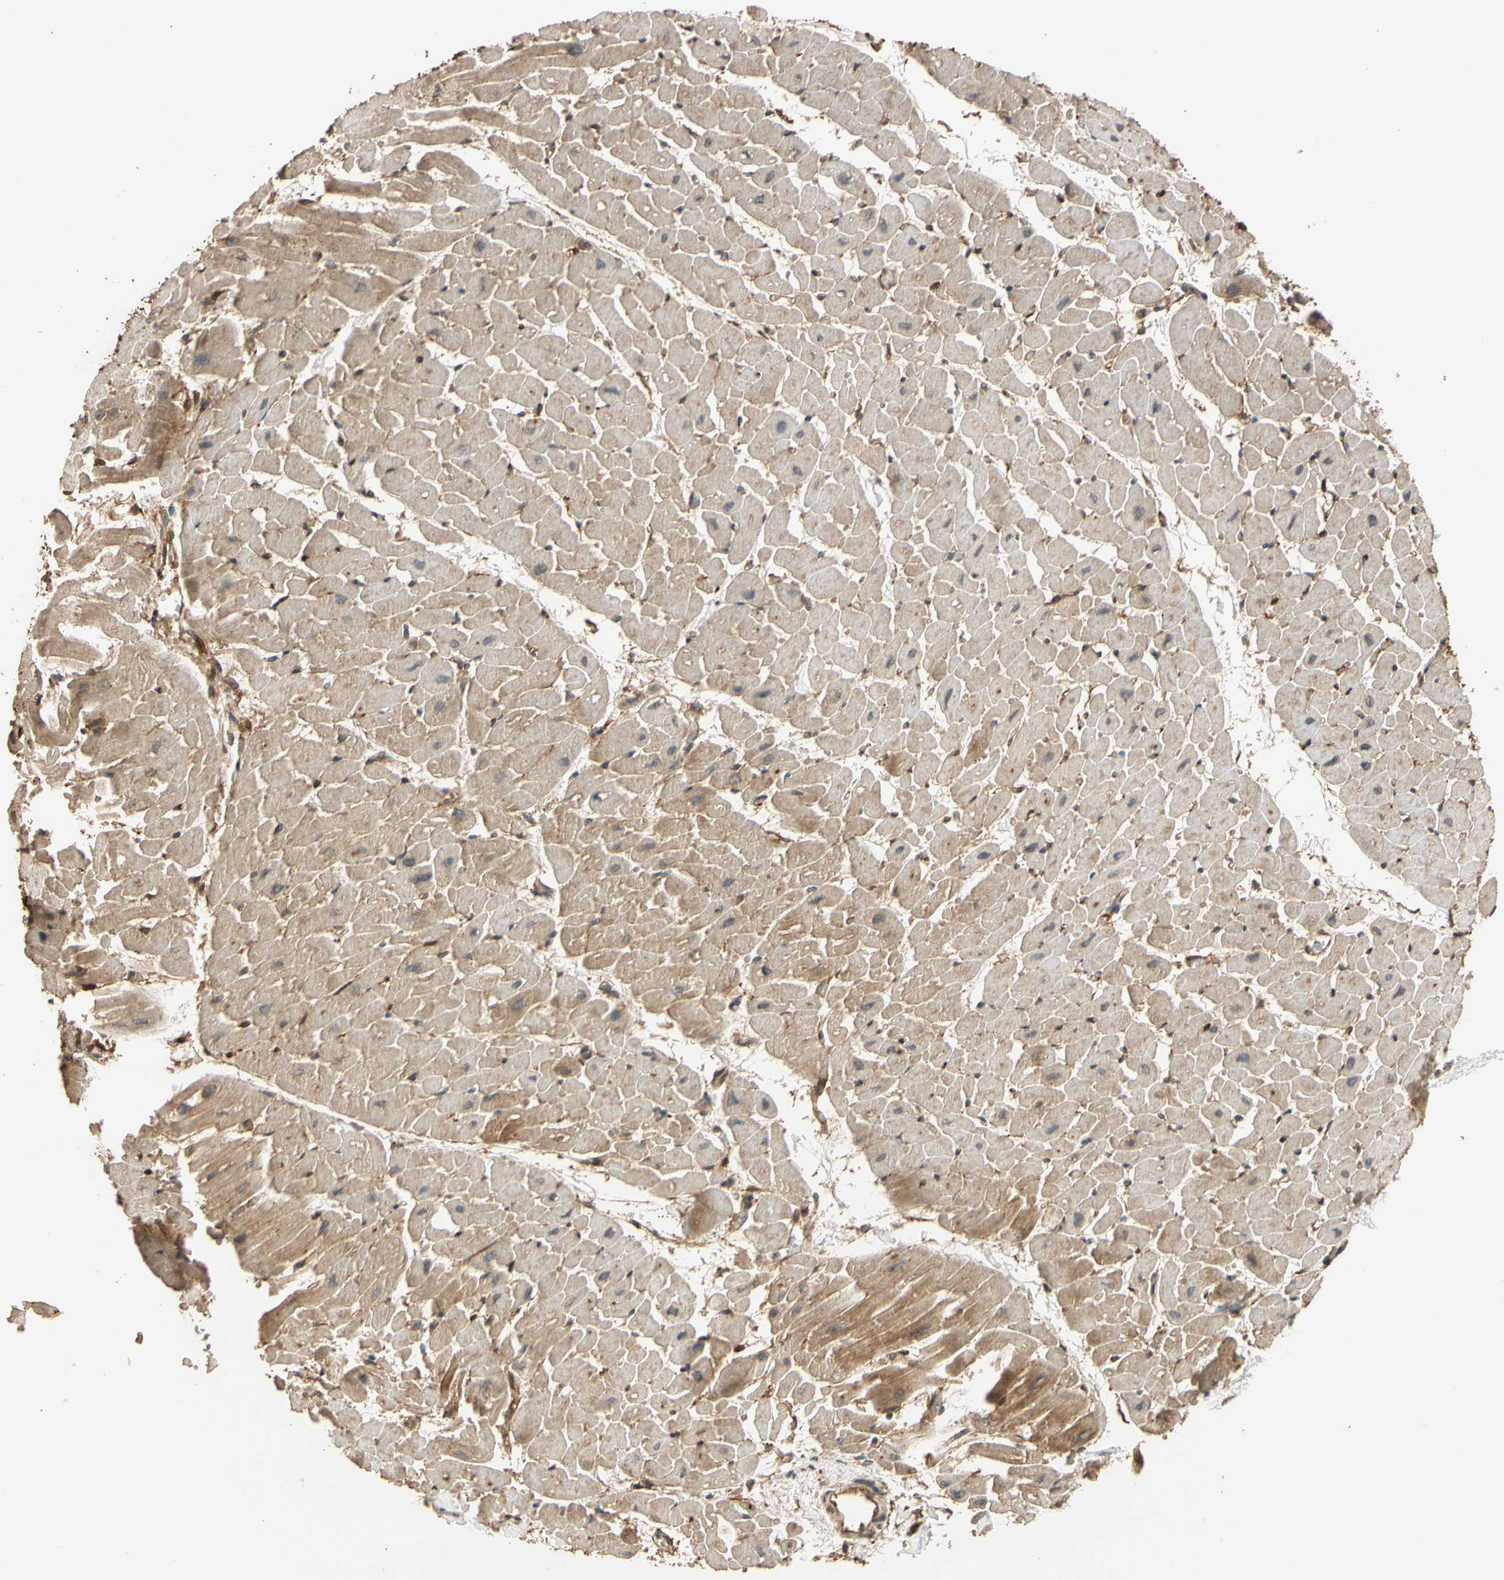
{"staining": {"intensity": "moderate", "quantity": "25%-75%", "location": "cytoplasmic/membranous"}, "tissue": "heart muscle", "cell_type": "Cardiomyocytes", "image_type": "normal", "snomed": [{"axis": "morphology", "description": "Normal tissue, NOS"}, {"axis": "topography", "description": "Heart"}], "caption": "Heart muscle stained with DAB IHC demonstrates medium levels of moderate cytoplasmic/membranous expression in about 25%-75% of cardiomyocytes.", "gene": "MGRN1", "patient": {"sex": "male", "age": 45}}